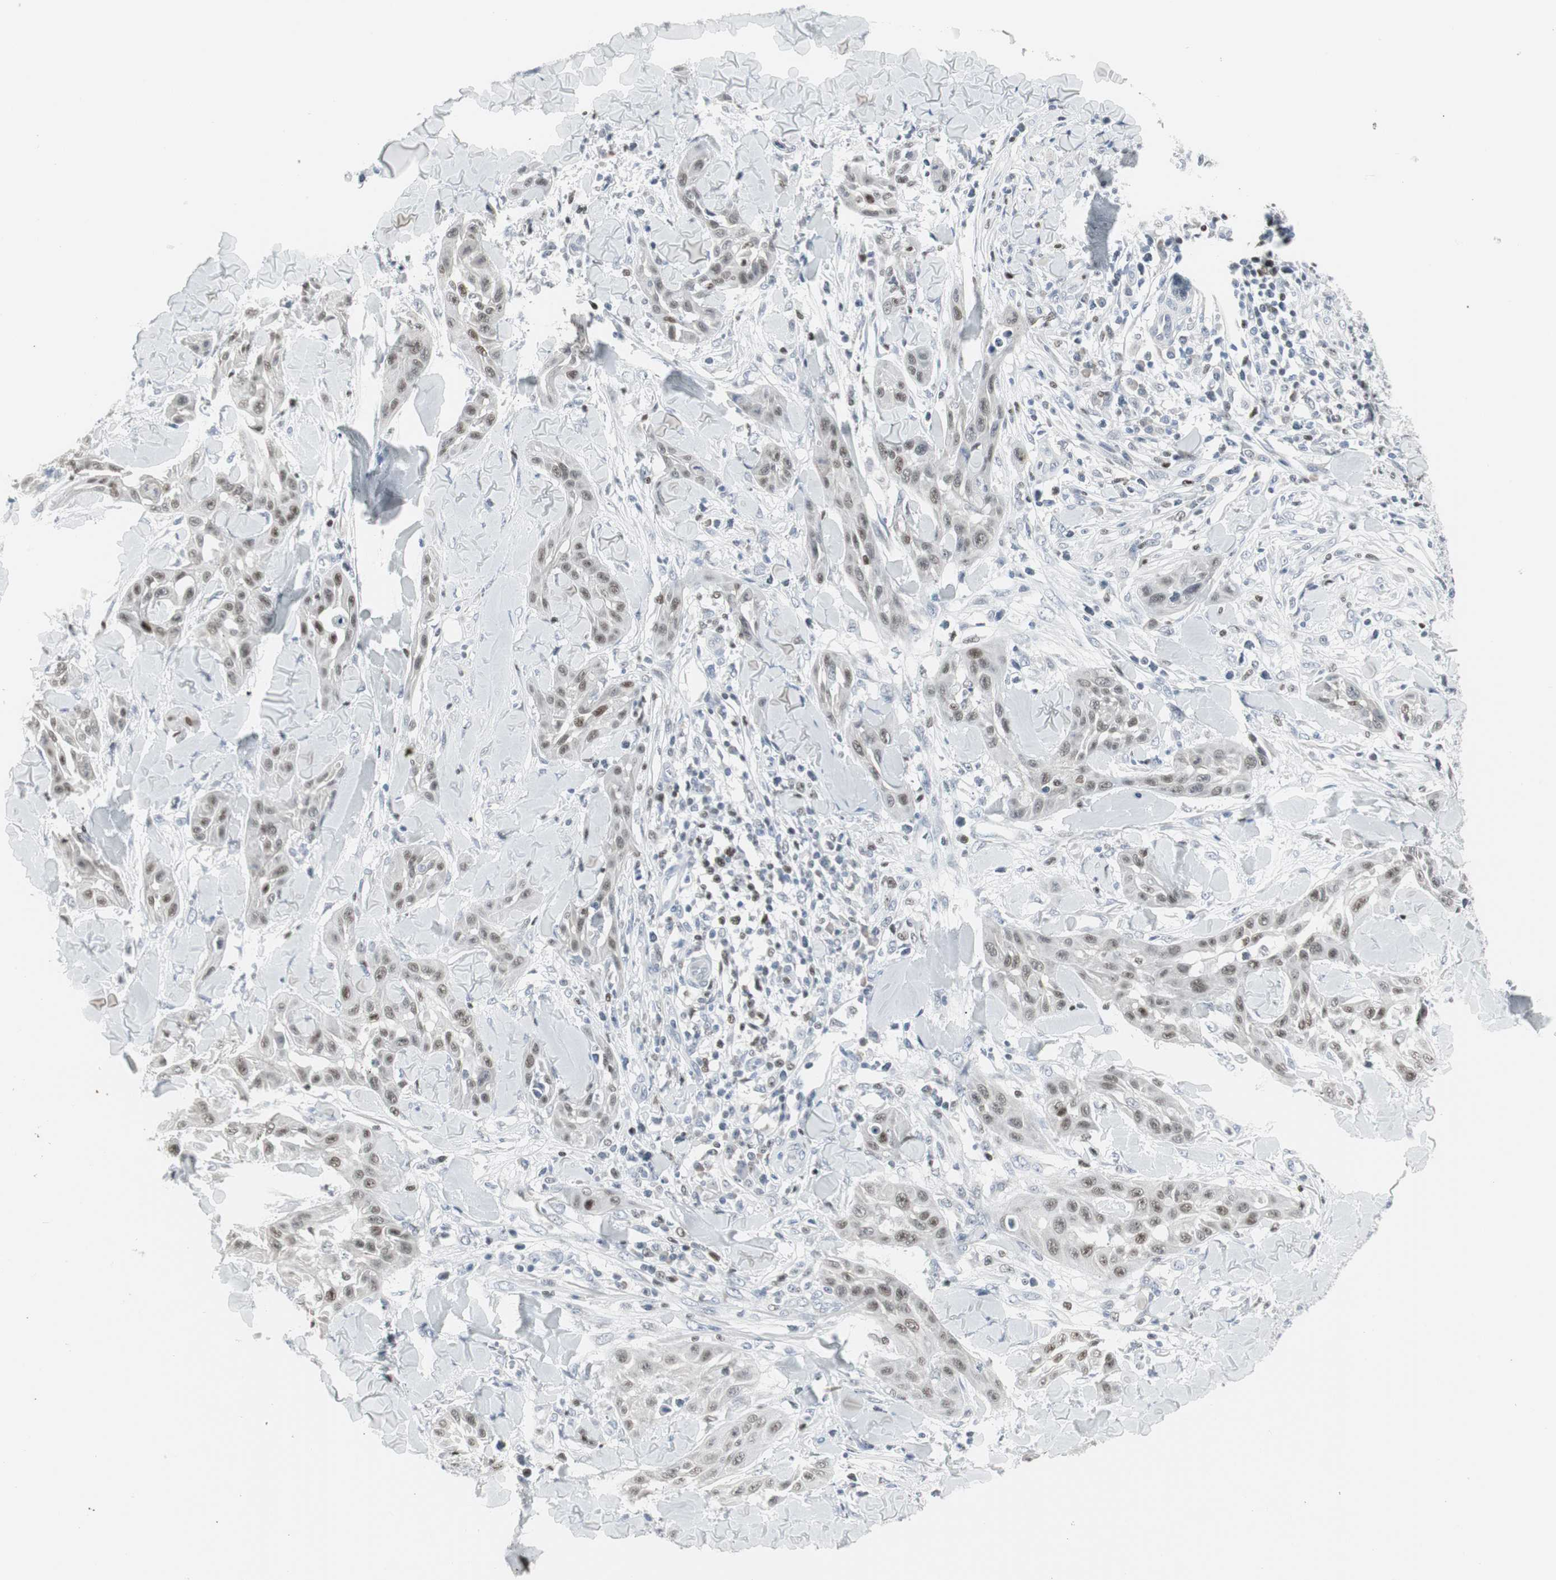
{"staining": {"intensity": "moderate", "quantity": "25%-75%", "location": "nuclear"}, "tissue": "skin cancer", "cell_type": "Tumor cells", "image_type": "cancer", "snomed": [{"axis": "morphology", "description": "Squamous cell carcinoma, NOS"}, {"axis": "topography", "description": "Skin"}], "caption": "Squamous cell carcinoma (skin) stained with a brown dye exhibits moderate nuclear positive expression in about 25%-75% of tumor cells.", "gene": "ZBTB7B", "patient": {"sex": "male", "age": 24}}